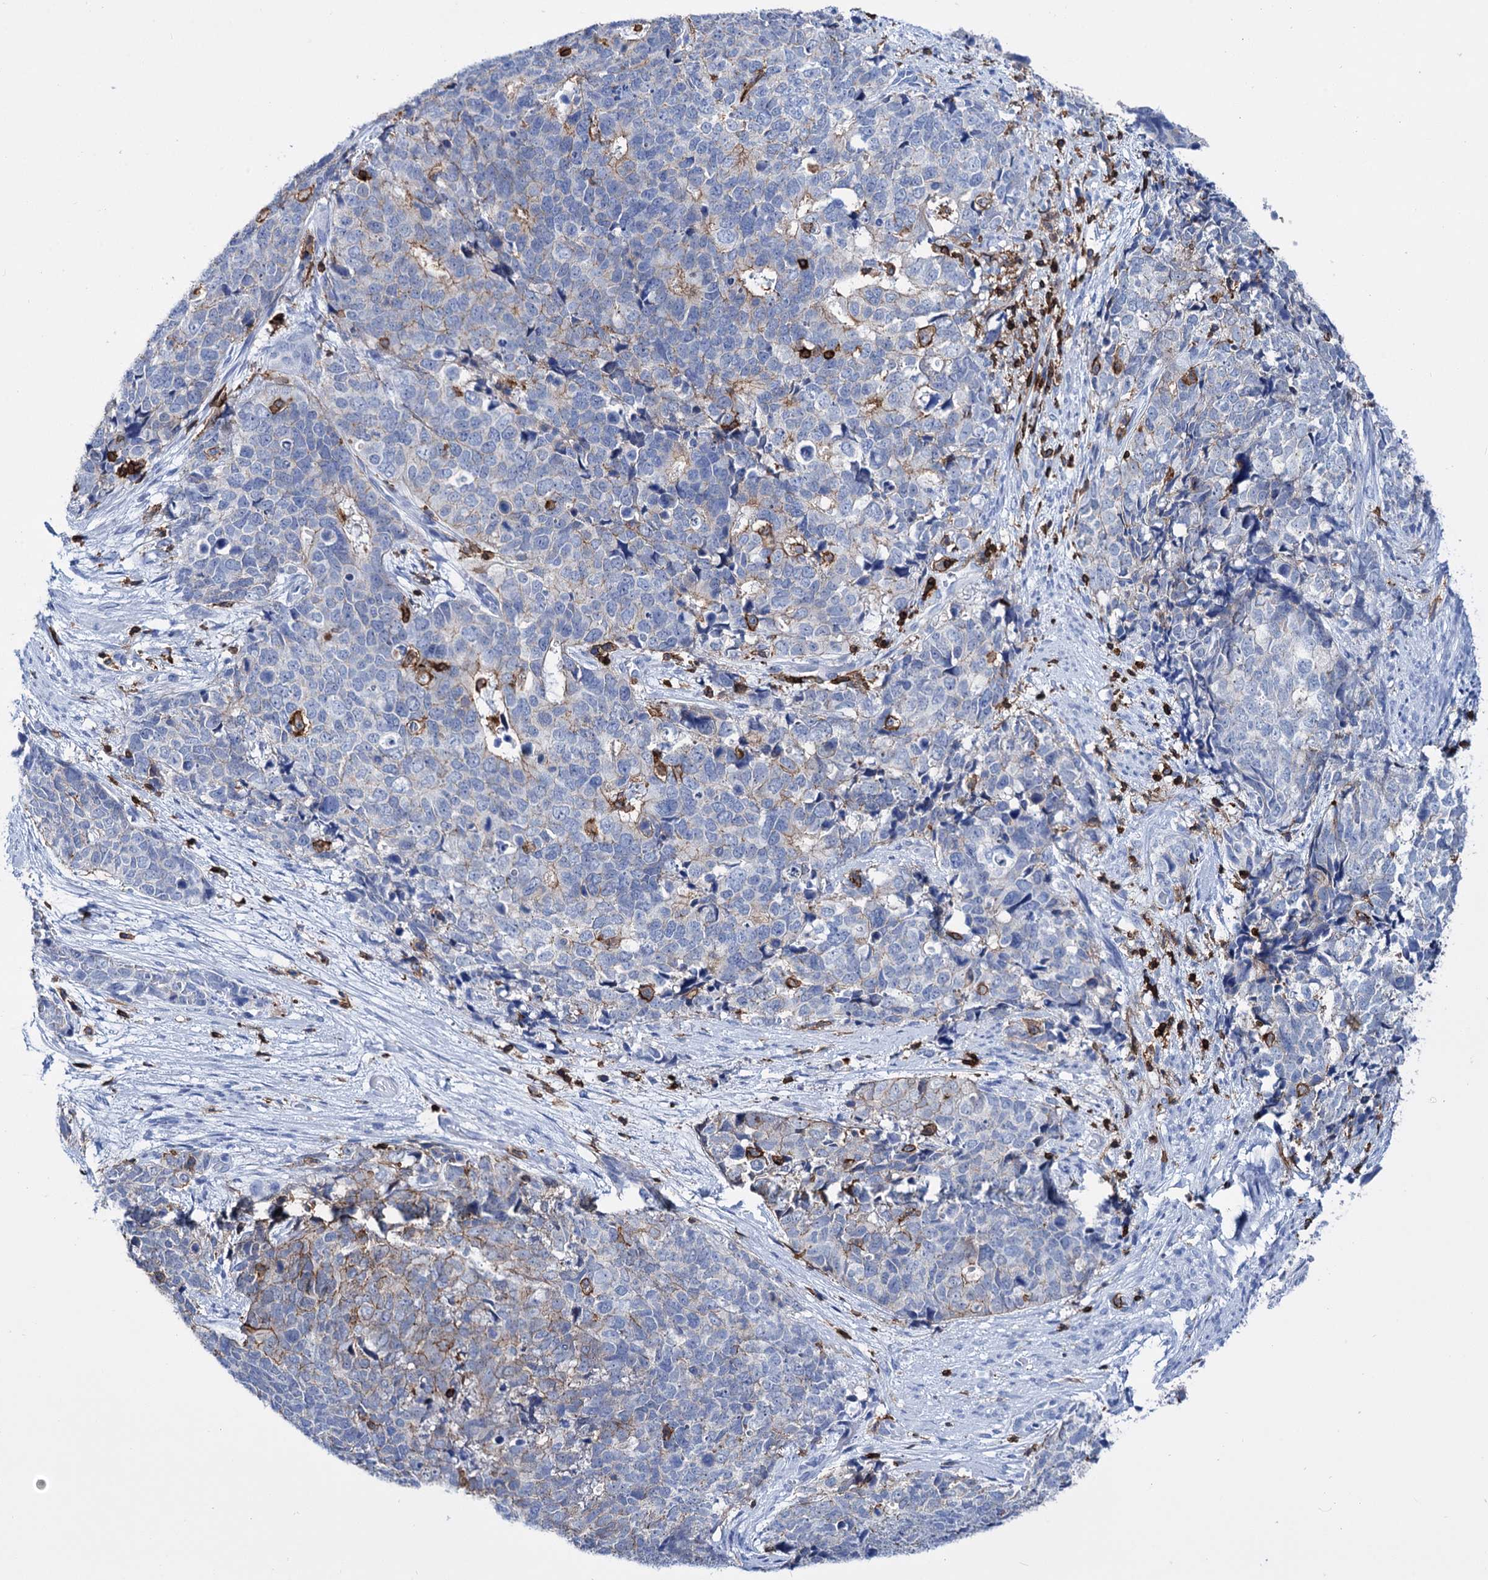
{"staining": {"intensity": "weak", "quantity": "25%-75%", "location": "cytoplasmic/membranous"}, "tissue": "cervical cancer", "cell_type": "Tumor cells", "image_type": "cancer", "snomed": [{"axis": "morphology", "description": "Squamous cell carcinoma, NOS"}, {"axis": "topography", "description": "Cervix"}], "caption": "A high-resolution histopathology image shows IHC staining of cervical squamous cell carcinoma, which reveals weak cytoplasmic/membranous positivity in approximately 25%-75% of tumor cells.", "gene": "DEF6", "patient": {"sex": "female", "age": 63}}